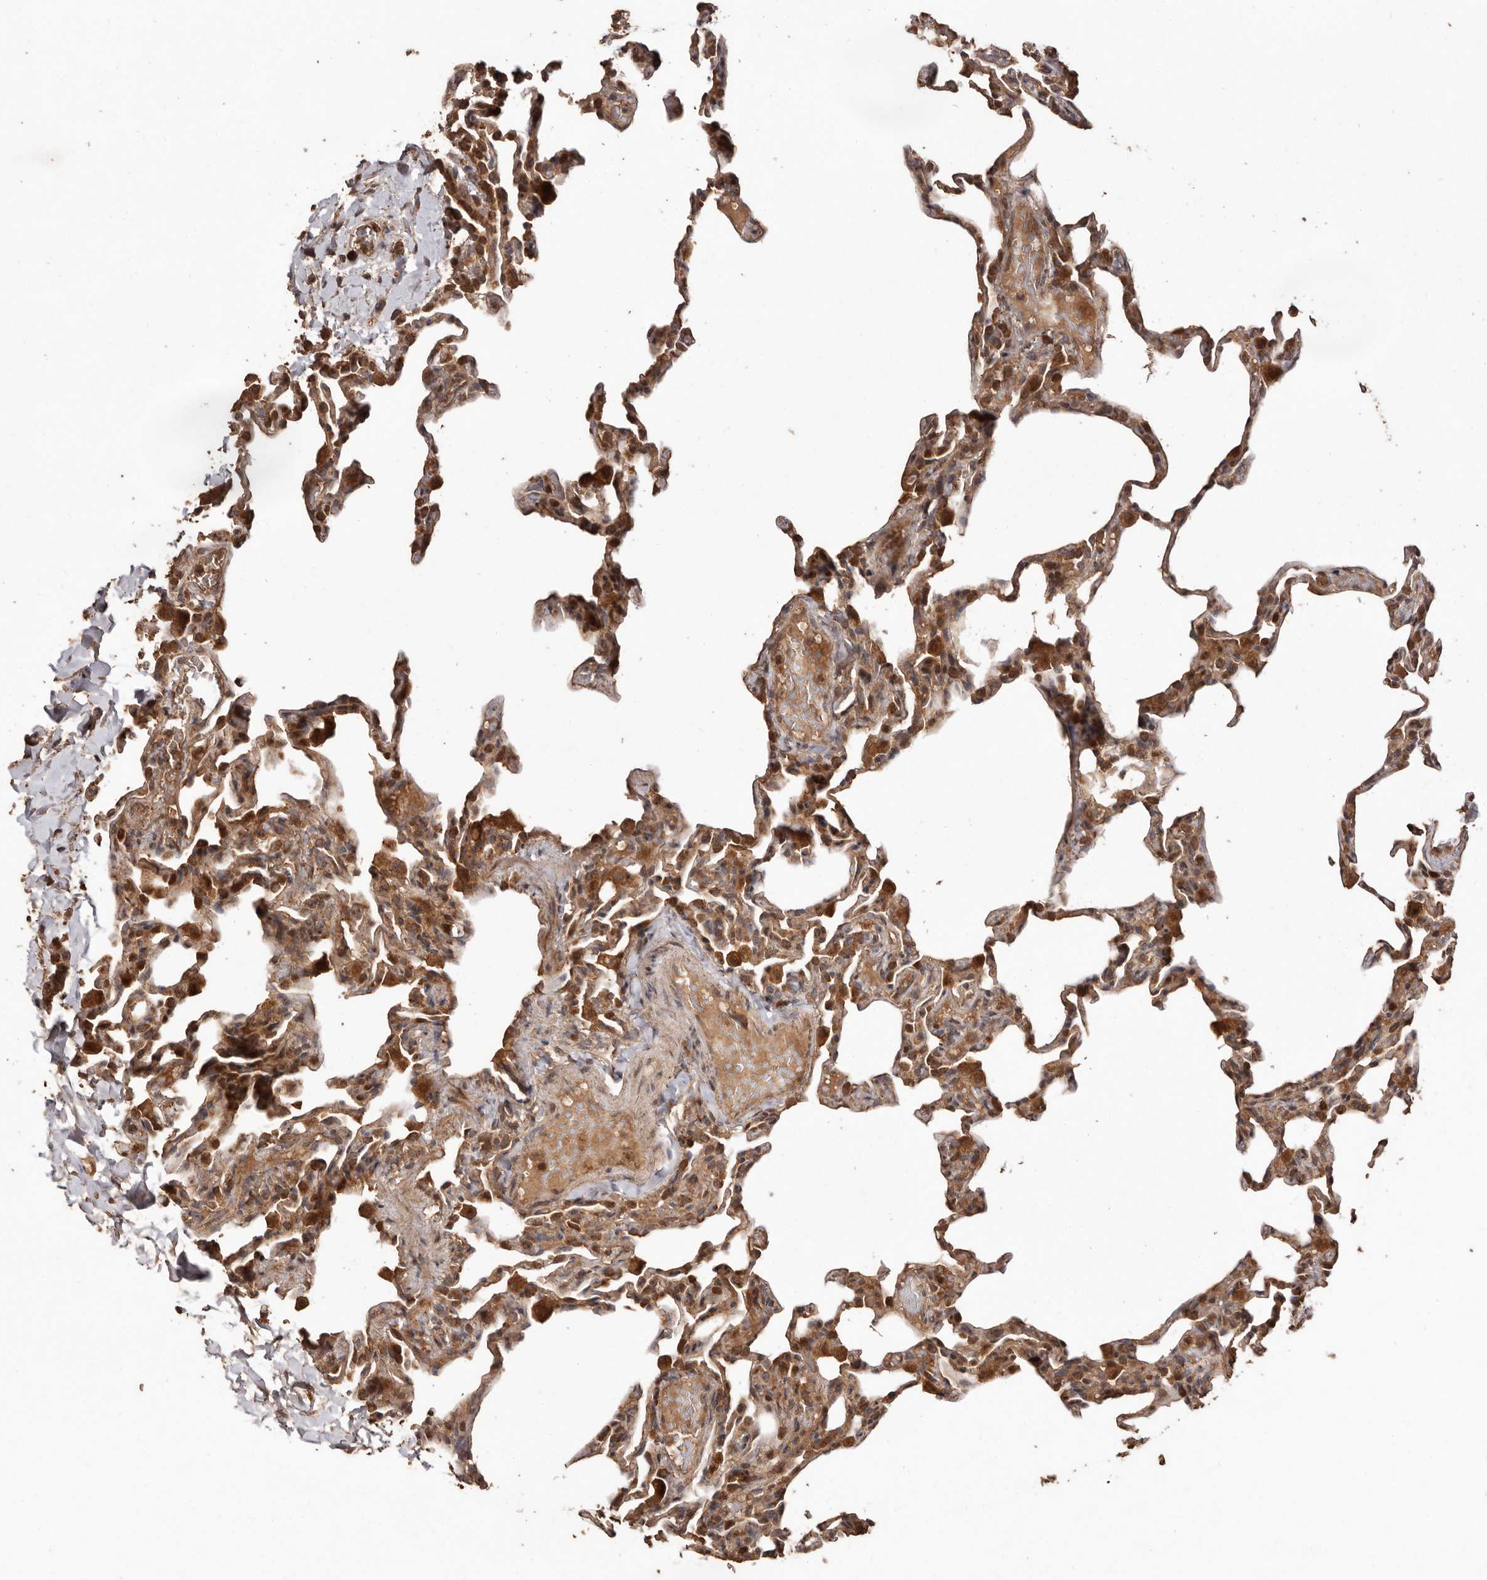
{"staining": {"intensity": "moderate", "quantity": "25%-75%", "location": "cytoplasmic/membranous"}, "tissue": "lung", "cell_type": "Alveolar cells", "image_type": "normal", "snomed": [{"axis": "morphology", "description": "Normal tissue, NOS"}, {"axis": "topography", "description": "Lung"}], "caption": "This histopathology image exhibits IHC staining of normal lung, with medium moderate cytoplasmic/membranous positivity in approximately 25%-75% of alveolar cells.", "gene": "RWDD1", "patient": {"sex": "male", "age": 20}}